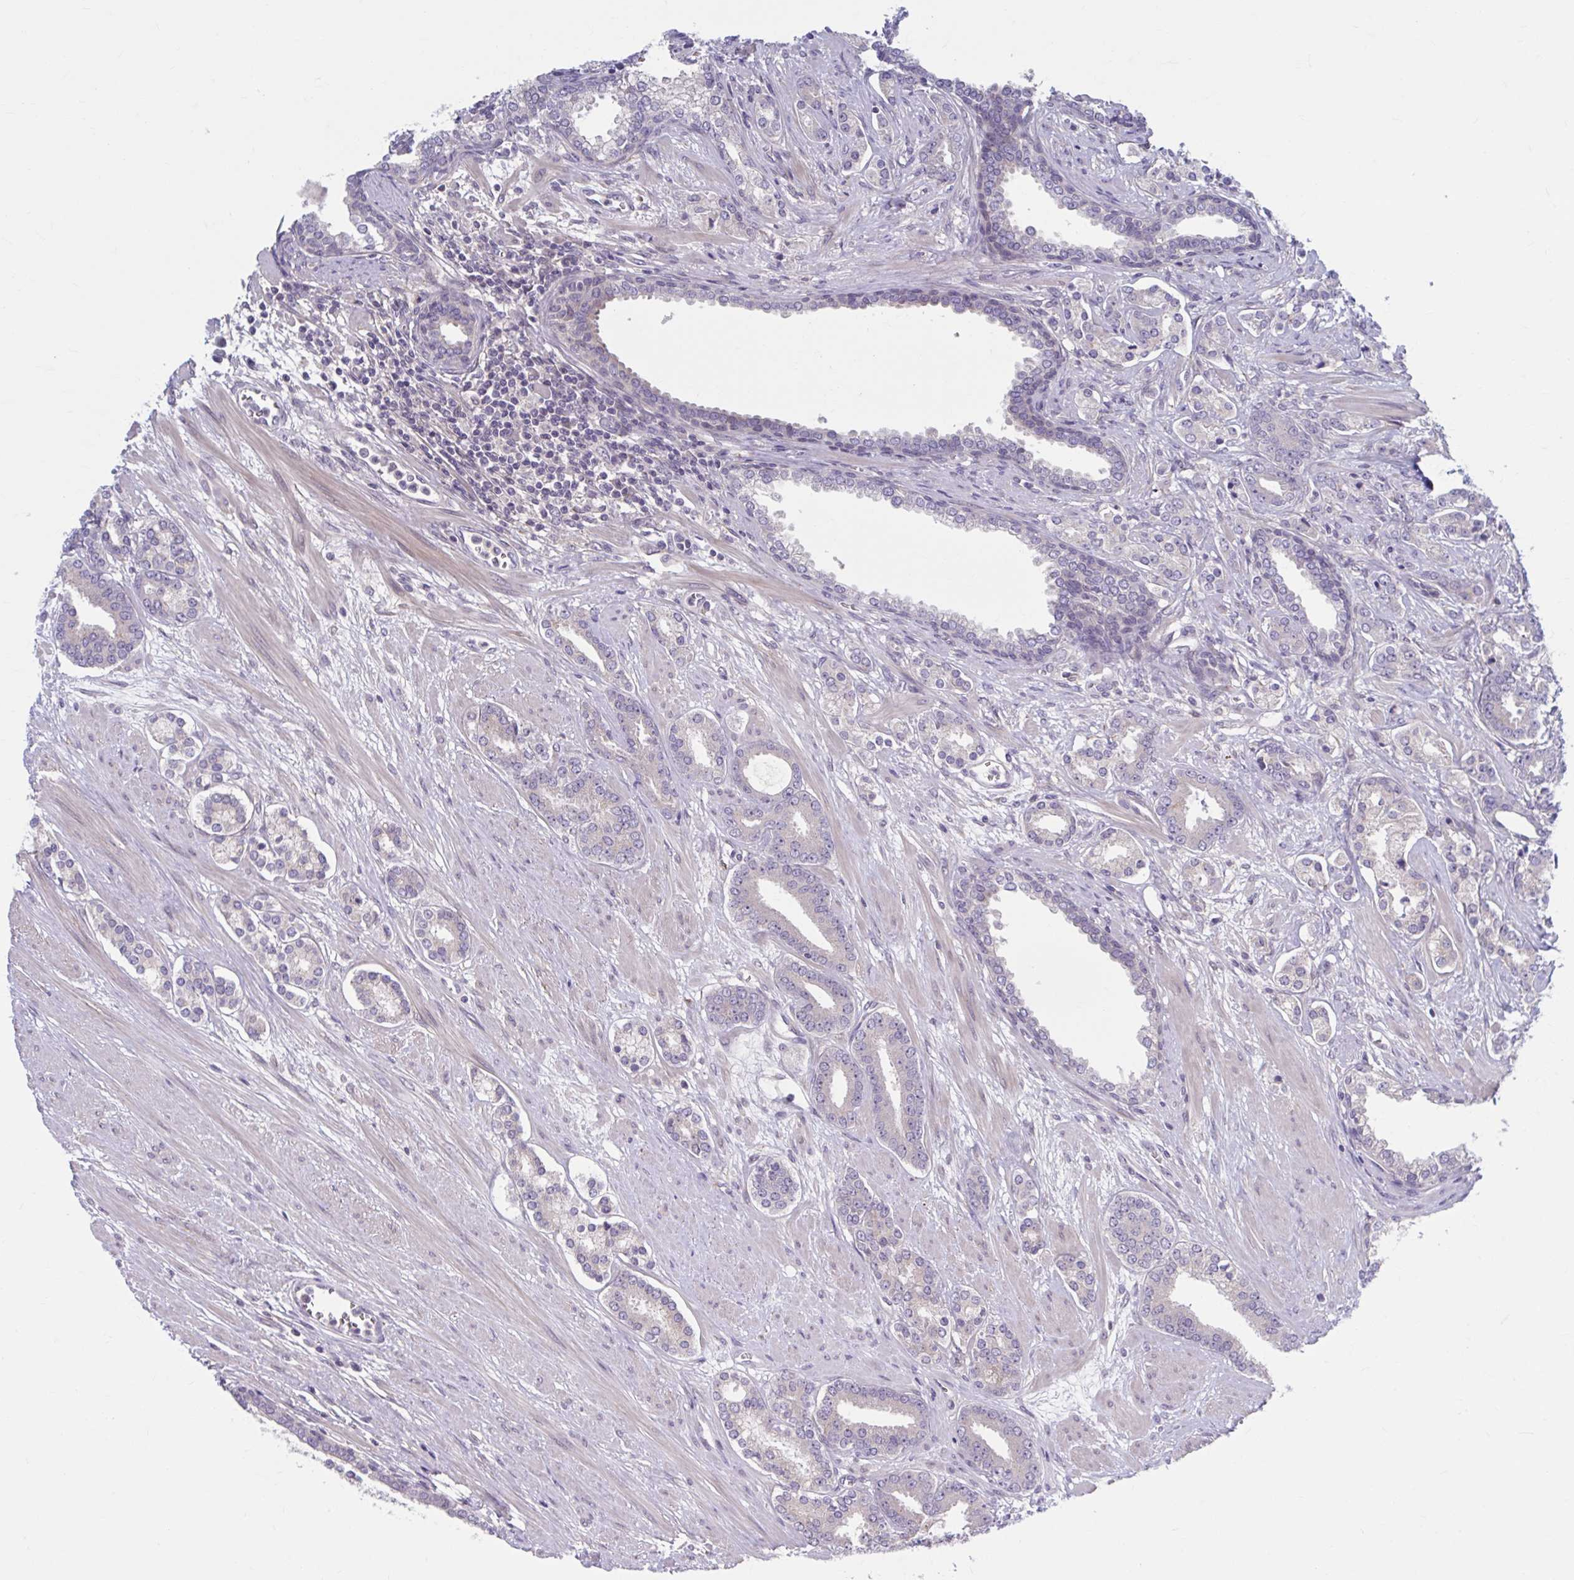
{"staining": {"intensity": "negative", "quantity": "none", "location": "none"}, "tissue": "prostate cancer", "cell_type": "Tumor cells", "image_type": "cancer", "snomed": [{"axis": "morphology", "description": "Adenocarcinoma, High grade"}, {"axis": "topography", "description": "Prostate"}], "caption": "Immunohistochemistry (IHC) photomicrograph of neoplastic tissue: human prostate cancer (adenocarcinoma (high-grade)) stained with DAB (3,3'-diaminobenzidine) shows no significant protein staining in tumor cells.", "gene": "CHST3", "patient": {"sex": "male", "age": 60}}